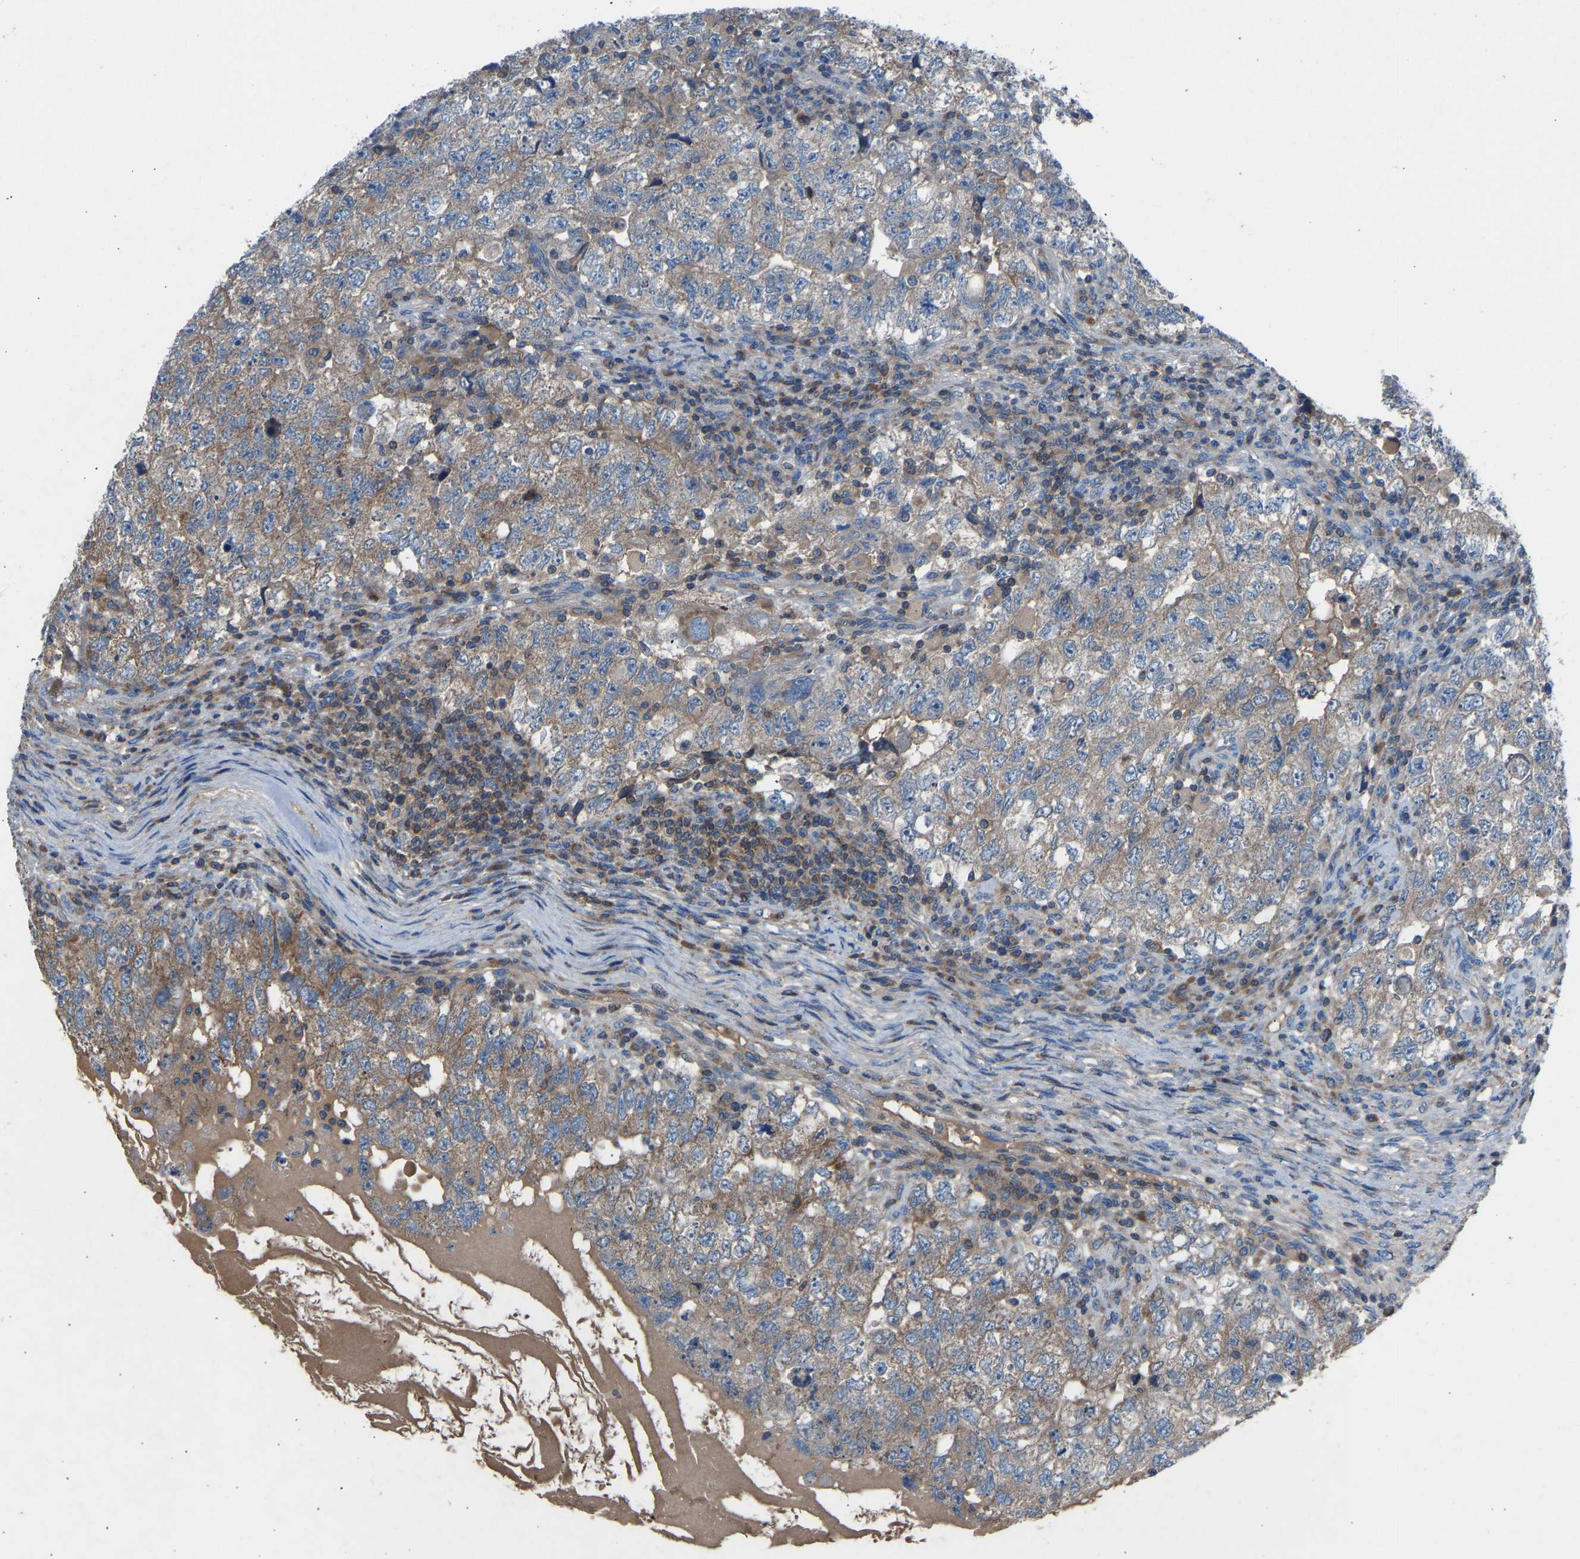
{"staining": {"intensity": "moderate", "quantity": "25%-75%", "location": "cytoplasmic/membranous"}, "tissue": "testis cancer", "cell_type": "Tumor cells", "image_type": "cancer", "snomed": [{"axis": "morphology", "description": "Carcinoma, Embryonal, NOS"}, {"axis": "topography", "description": "Testis"}], "caption": "This micrograph reveals immunohistochemistry staining of embryonal carcinoma (testis), with medium moderate cytoplasmic/membranous expression in approximately 25%-75% of tumor cells.", "gene": "GRK6", "patient": {"sex": "male", "age": 36}}